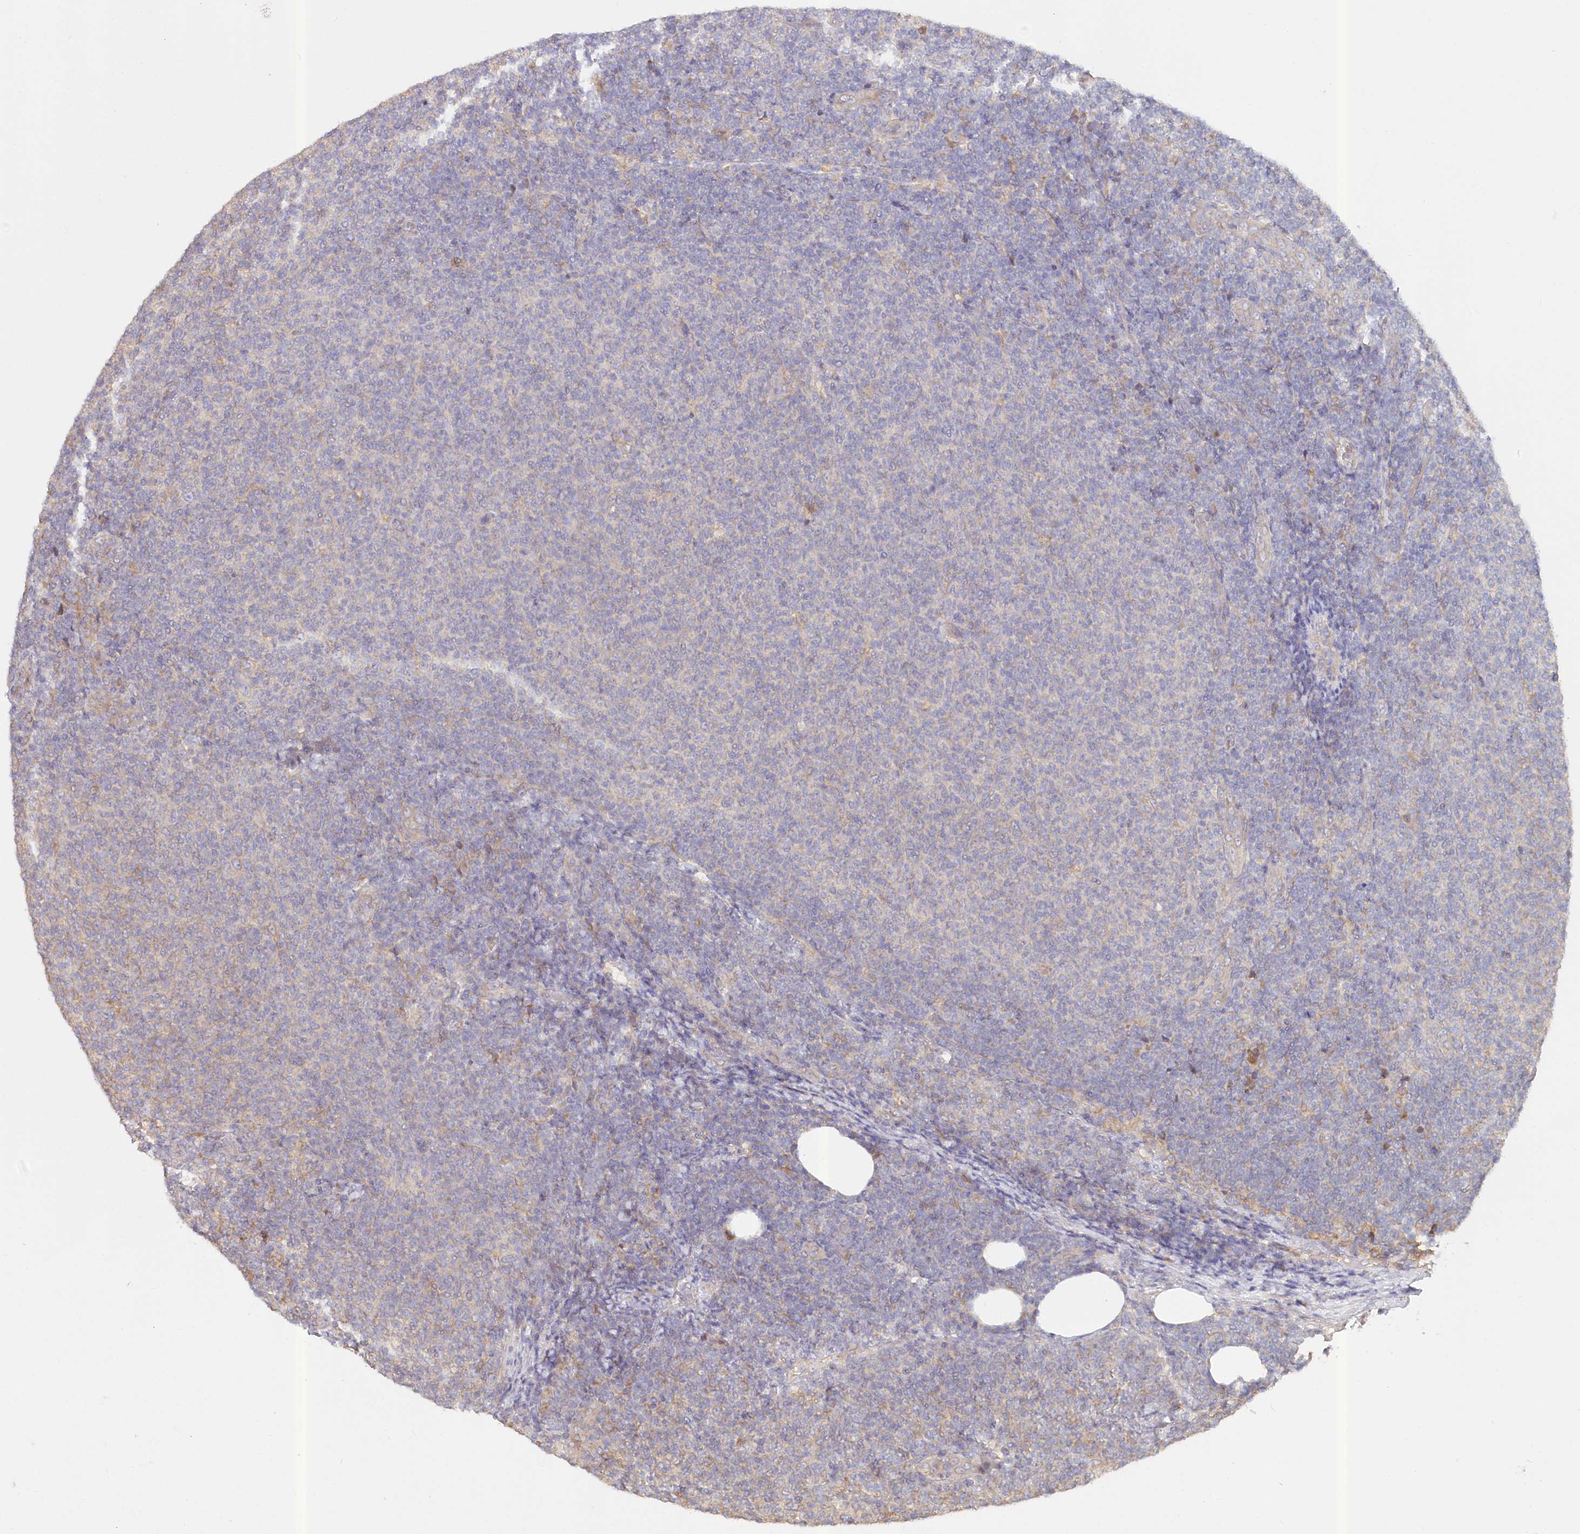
{"staining": {"intensity": "negative", "quantity": "none", "location": "none"}, "tissue": "lymphoma", "cell_type": "Tumor cells", "image_type": "cancer", "snomed": [{"axis": "morphology", "description": "Malignant lymphoma, non-Hodgkin's type, Low grade"}, {"axis": "topography", "description": "Lymph node"}], "caption": "Low-grade malignant lymphoma, non-Hodgkin's type stained for a protein using immunohistochemistry (IHC) reveals no positivity tumor cells.", "gene": "PAIP2", "patient": {"sex": "male", "age": 66}}